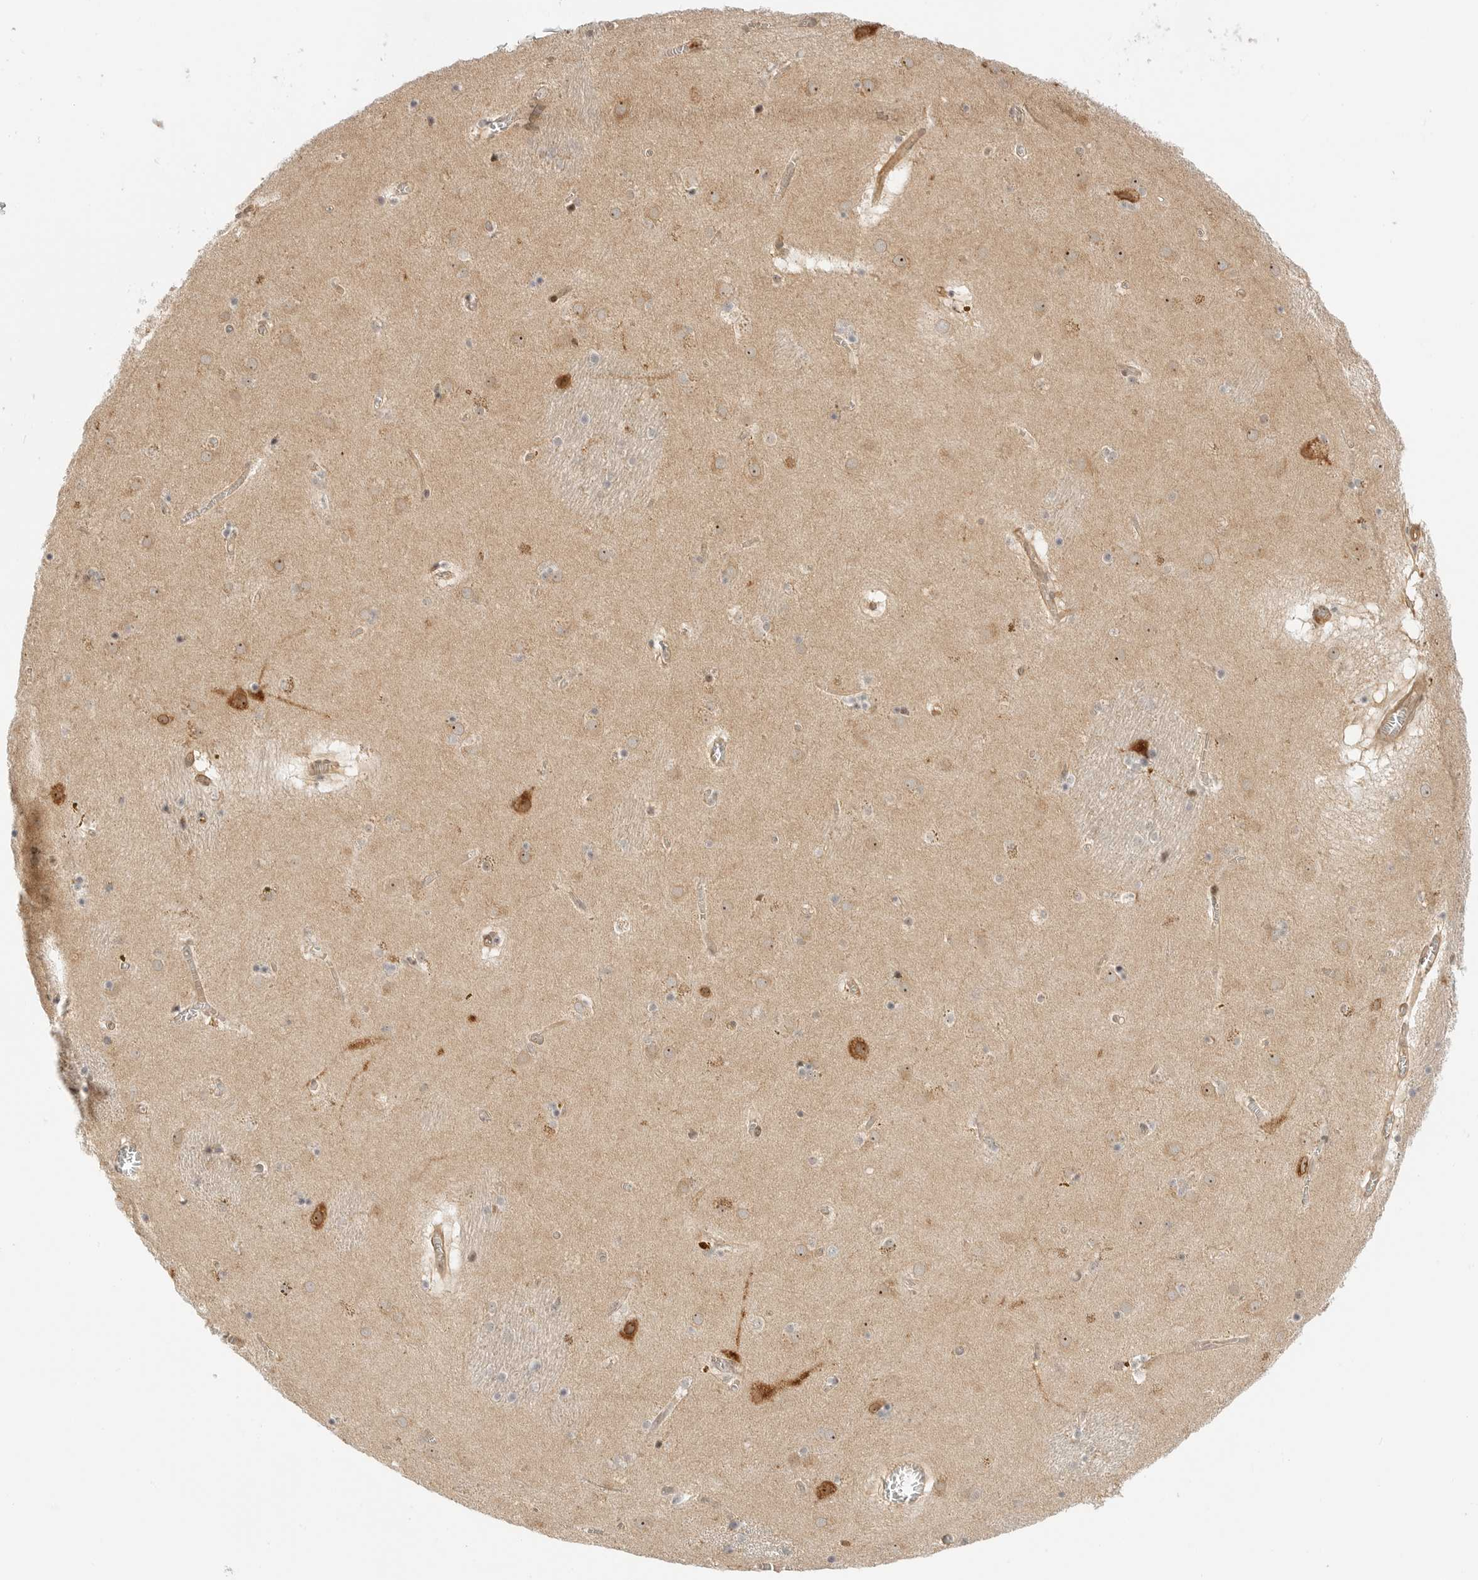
{"staining": {"intensity": "negative", "quantity": "none", "location": "none"}, "tissue": "caudate", "cell_type": "Glial cells", "image_type": "normal", "snomed": [{"axis": "morphology", "description": "Normal tissue, NOS"}, {"axis": "topography", "description": "Lateral ventricle wall"}], "caption": "DAB (3,3'-diaminobenzidine) immunohistochemical staining of benign human caudate reveals no significant expression in glial cells. (Brightfield microscopy of DAB immunohistochemistry at high magnification).", "gene": "DSCC1", "patient": {"sex": "male", "age": 70}}